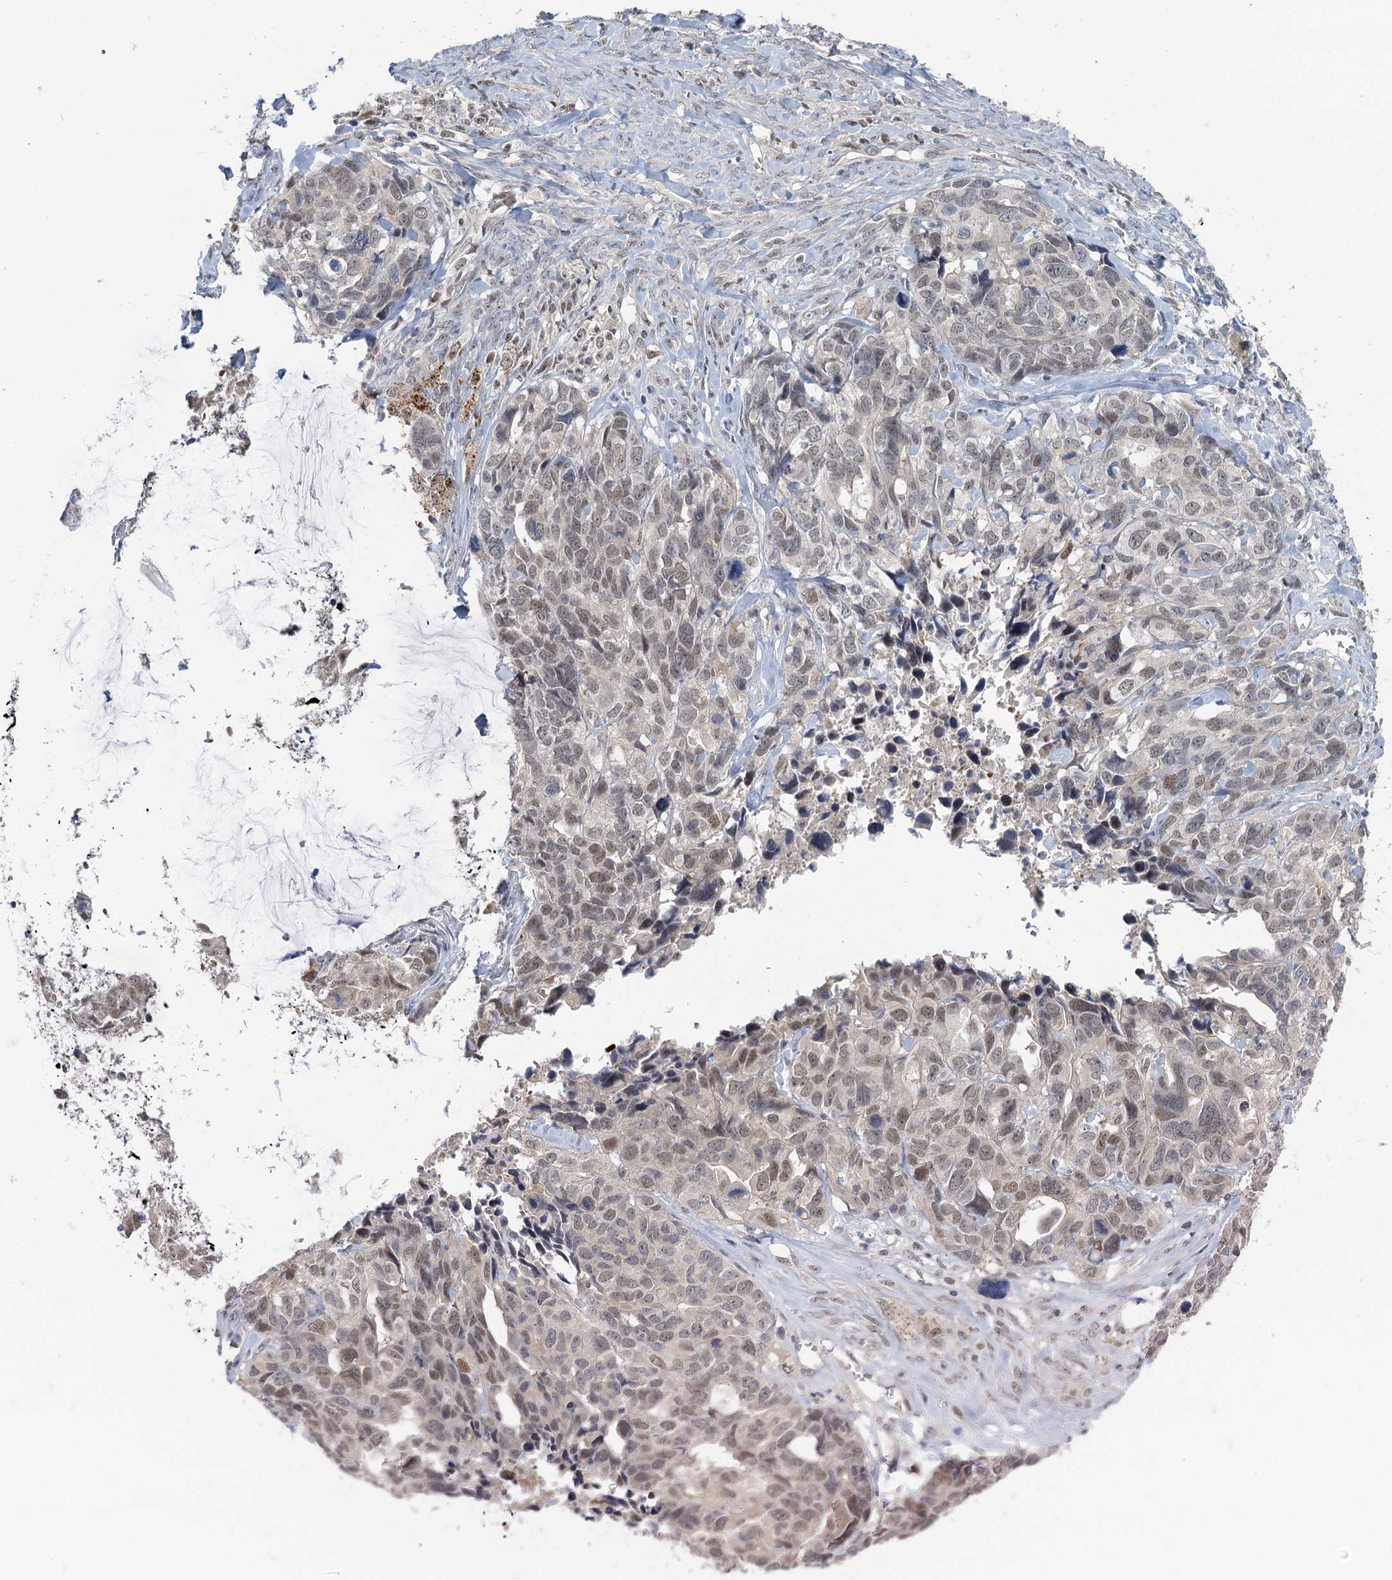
{"staining": {"intensity": "weak", "quantity": "25%-75%", "location": "nuclear"}, "tissue": "ovarian cancer", "cell_type": "Tumor cells", "image_type": "cancer", "snomed": [{"axis": "morphology", "description": "Cystadenocarcinoma, serous, NOS"}, {"axis": "topography", "description": "Ovary"}], "caption": "Weak nuclear expression is present in approximately 25%-75% of tumor cells in ovarian cancer (serous cystadenocarcinoma).", "gene": "GPATCH11", "patient": {"sex": "female", "age": 79}}